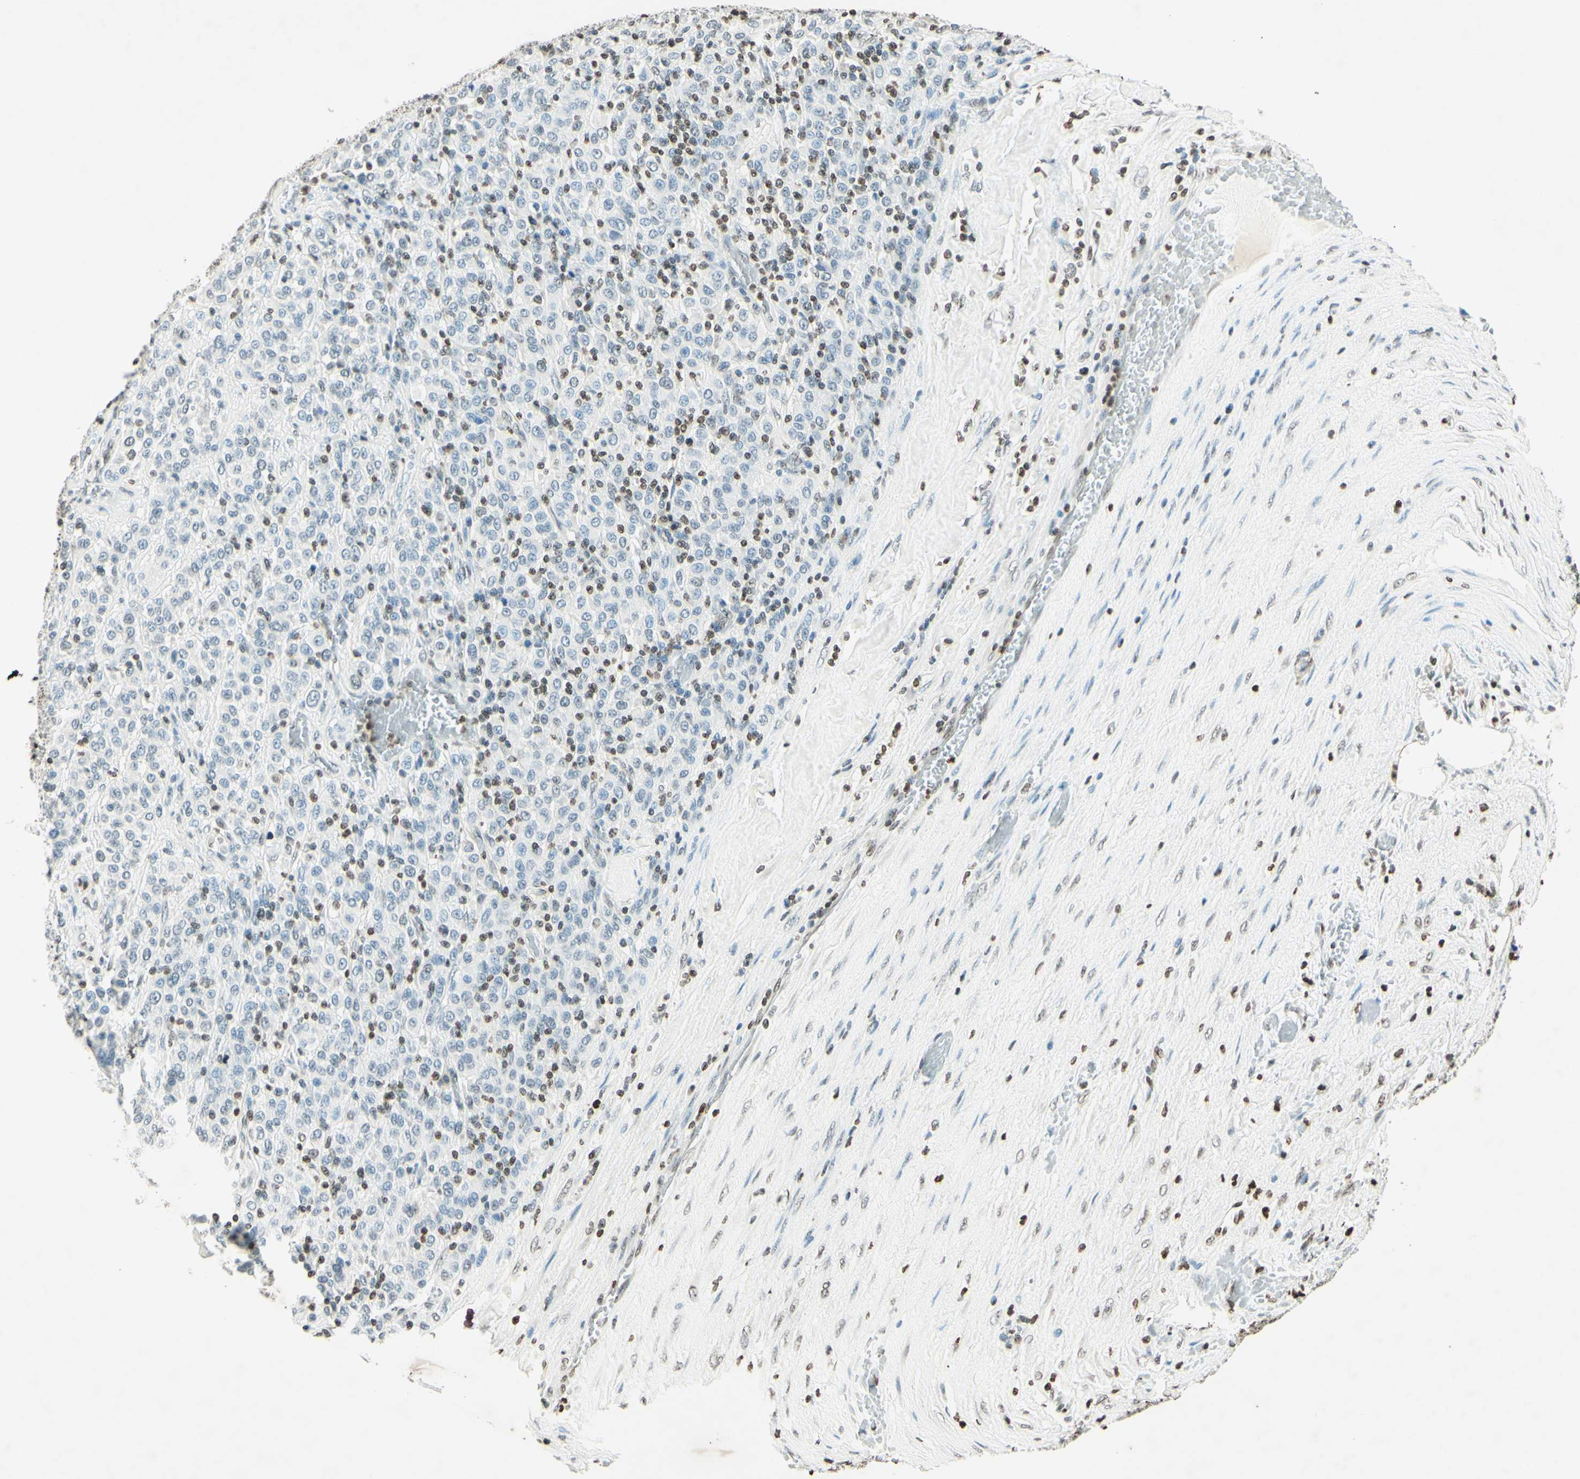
{"staining": {"intensity": "weak", "quantity": "<25%", "location": "nuclear"}, "tissue": "melanoma", "cell_type": "Tumor cells", "image_type": "cancer", "snomed": [{"axis": "morphology", "description": "Malignant melanoma, Metastatic site"}, {"axis": "topography", "description": "Pancreas"}], "caption": "High magnification brightfield microscopy of melanoma stained with DAB (brown) and counterstained with hematoxylin (blue): tumor cells show no significant staining.", "gene": "MSH2", "patient": {"sex": "female", "age": 30}}